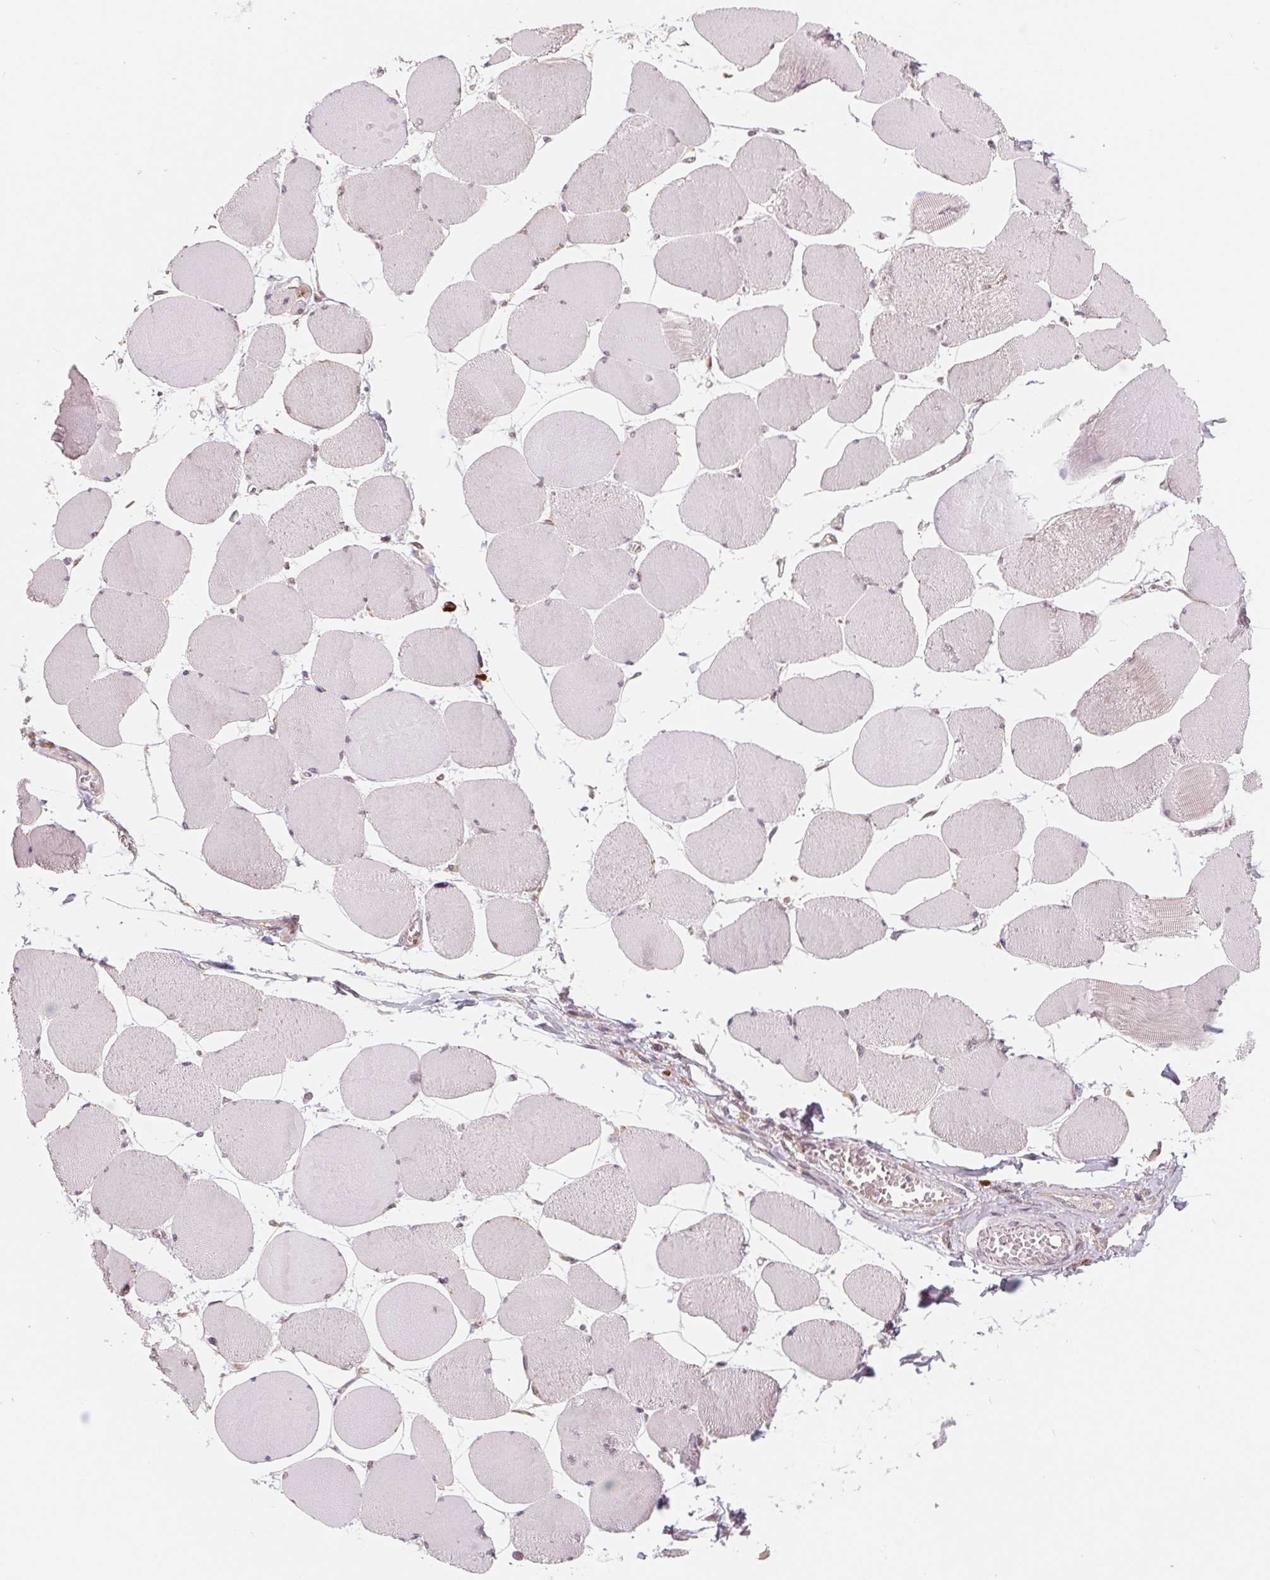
{"staining": {"intensity": "negative", "quantity": "none", "location": "none"}, "tissue": "skeletal muscle", "cell_type": "Myocytes", "image_type": "normal", "snomed": [{"axis": "morphology", "description": "Normal tissue, NOS"}, {"axis": "topography", "description": "Skeletal muscle"}], "caption": "Immunohistochemical staining of normal human skeletal muscle exhibits no significant positivity in myocytes. (DAB IHC with hematoxylin counter stain).", "gene": "GIGYF2", "patient": {"sex": "female", "age": 75}}